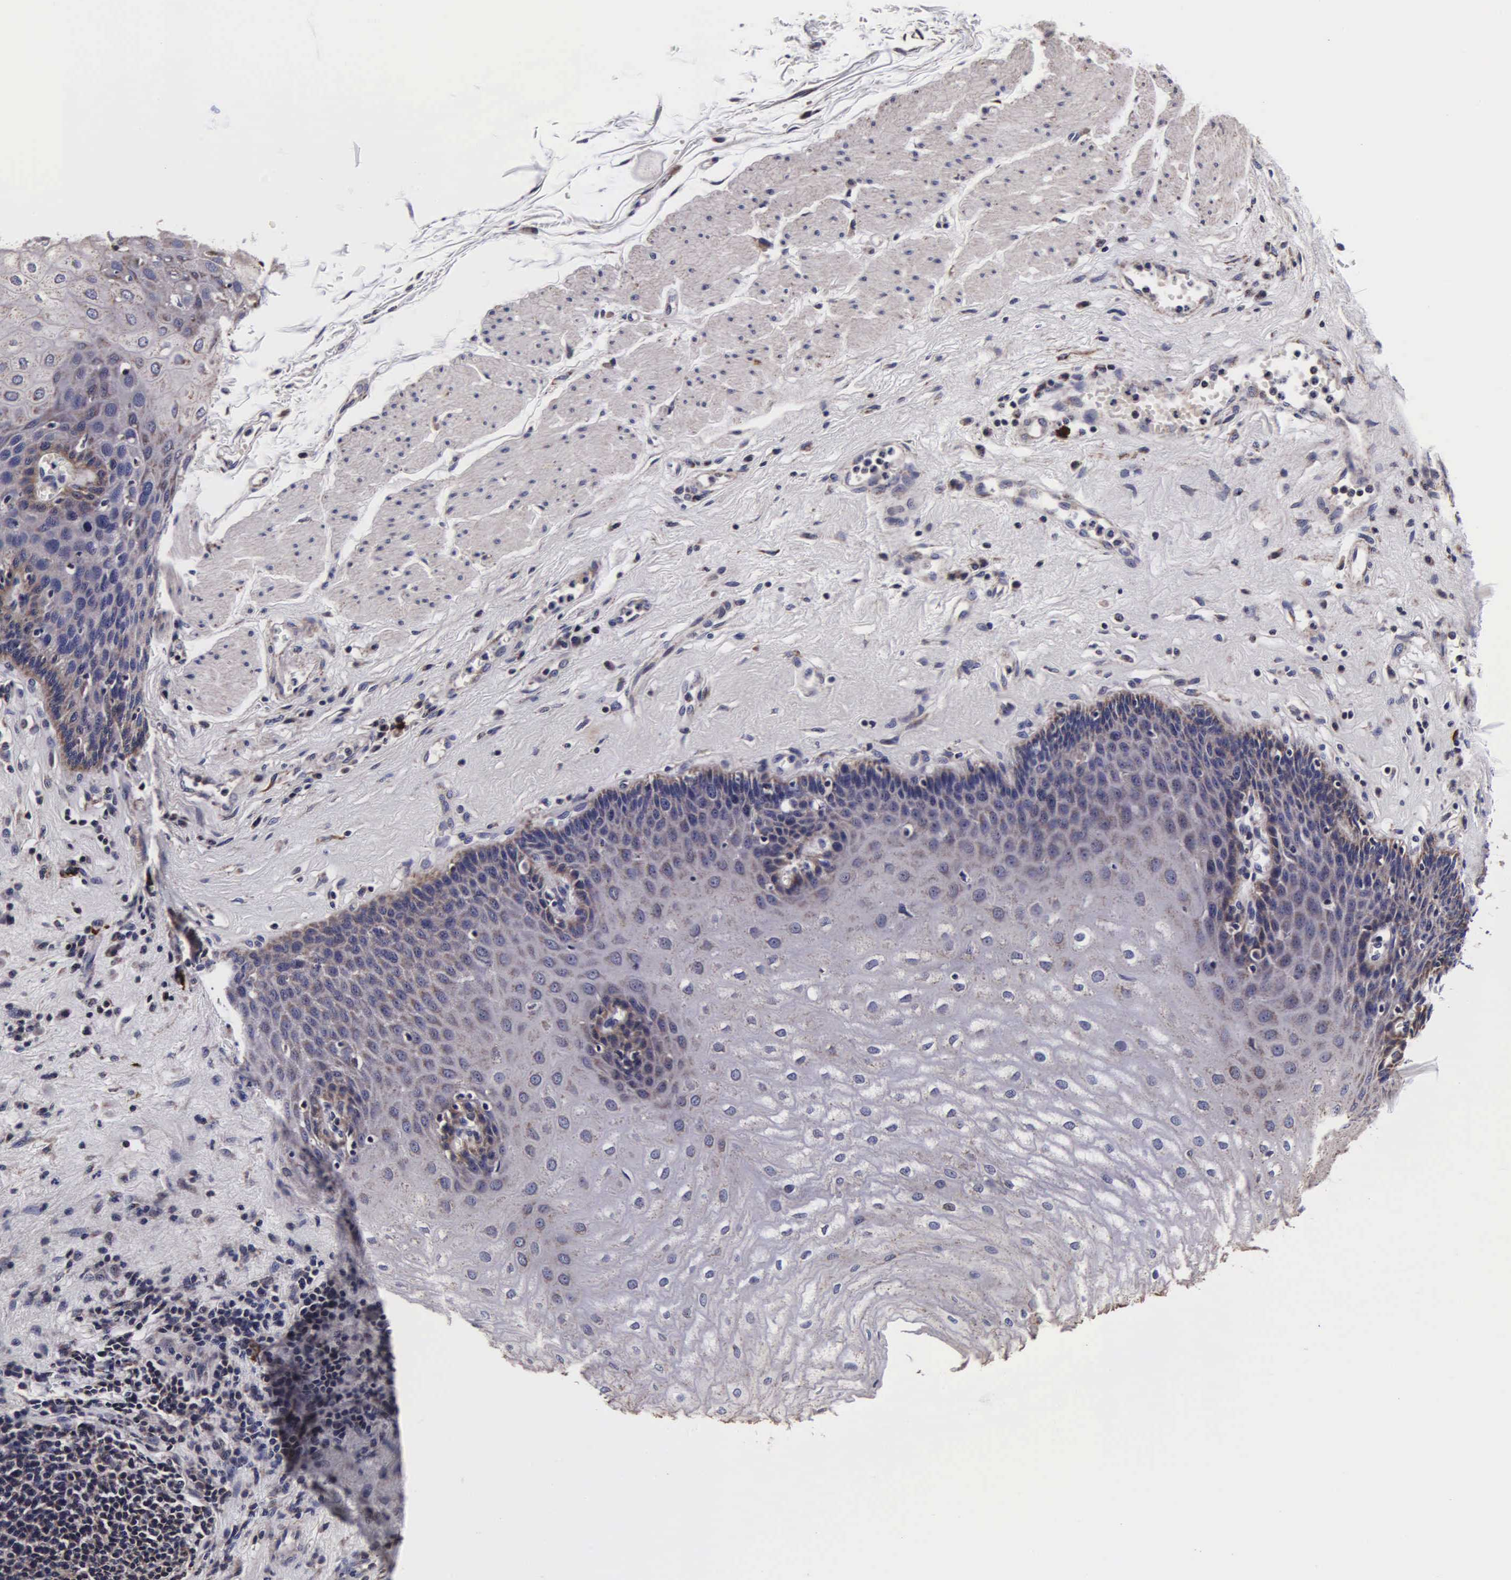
{"staining": {"intensity": "weak", "quantity": "<25%", "location": "cytoplasmic/membranous"}, "tissue": "esophagus", "cell_type": "Squamous epithelial cells", "image_type": "normal", "snomed": [{"axis": "morphology", "description": "Normal tissue, NOS"}, {"axis": "topography", "description": "Esophagus"}], "caption": "Image shows no protein expression in squamous epithelial cells of unremarkable esophagus. (Brightfield microscopy of DAB (3,3'-diaminobenzidine) IHC at high magnification).", "gene": "PSMA3", "patient": {"sex": "male", "age": 65}}